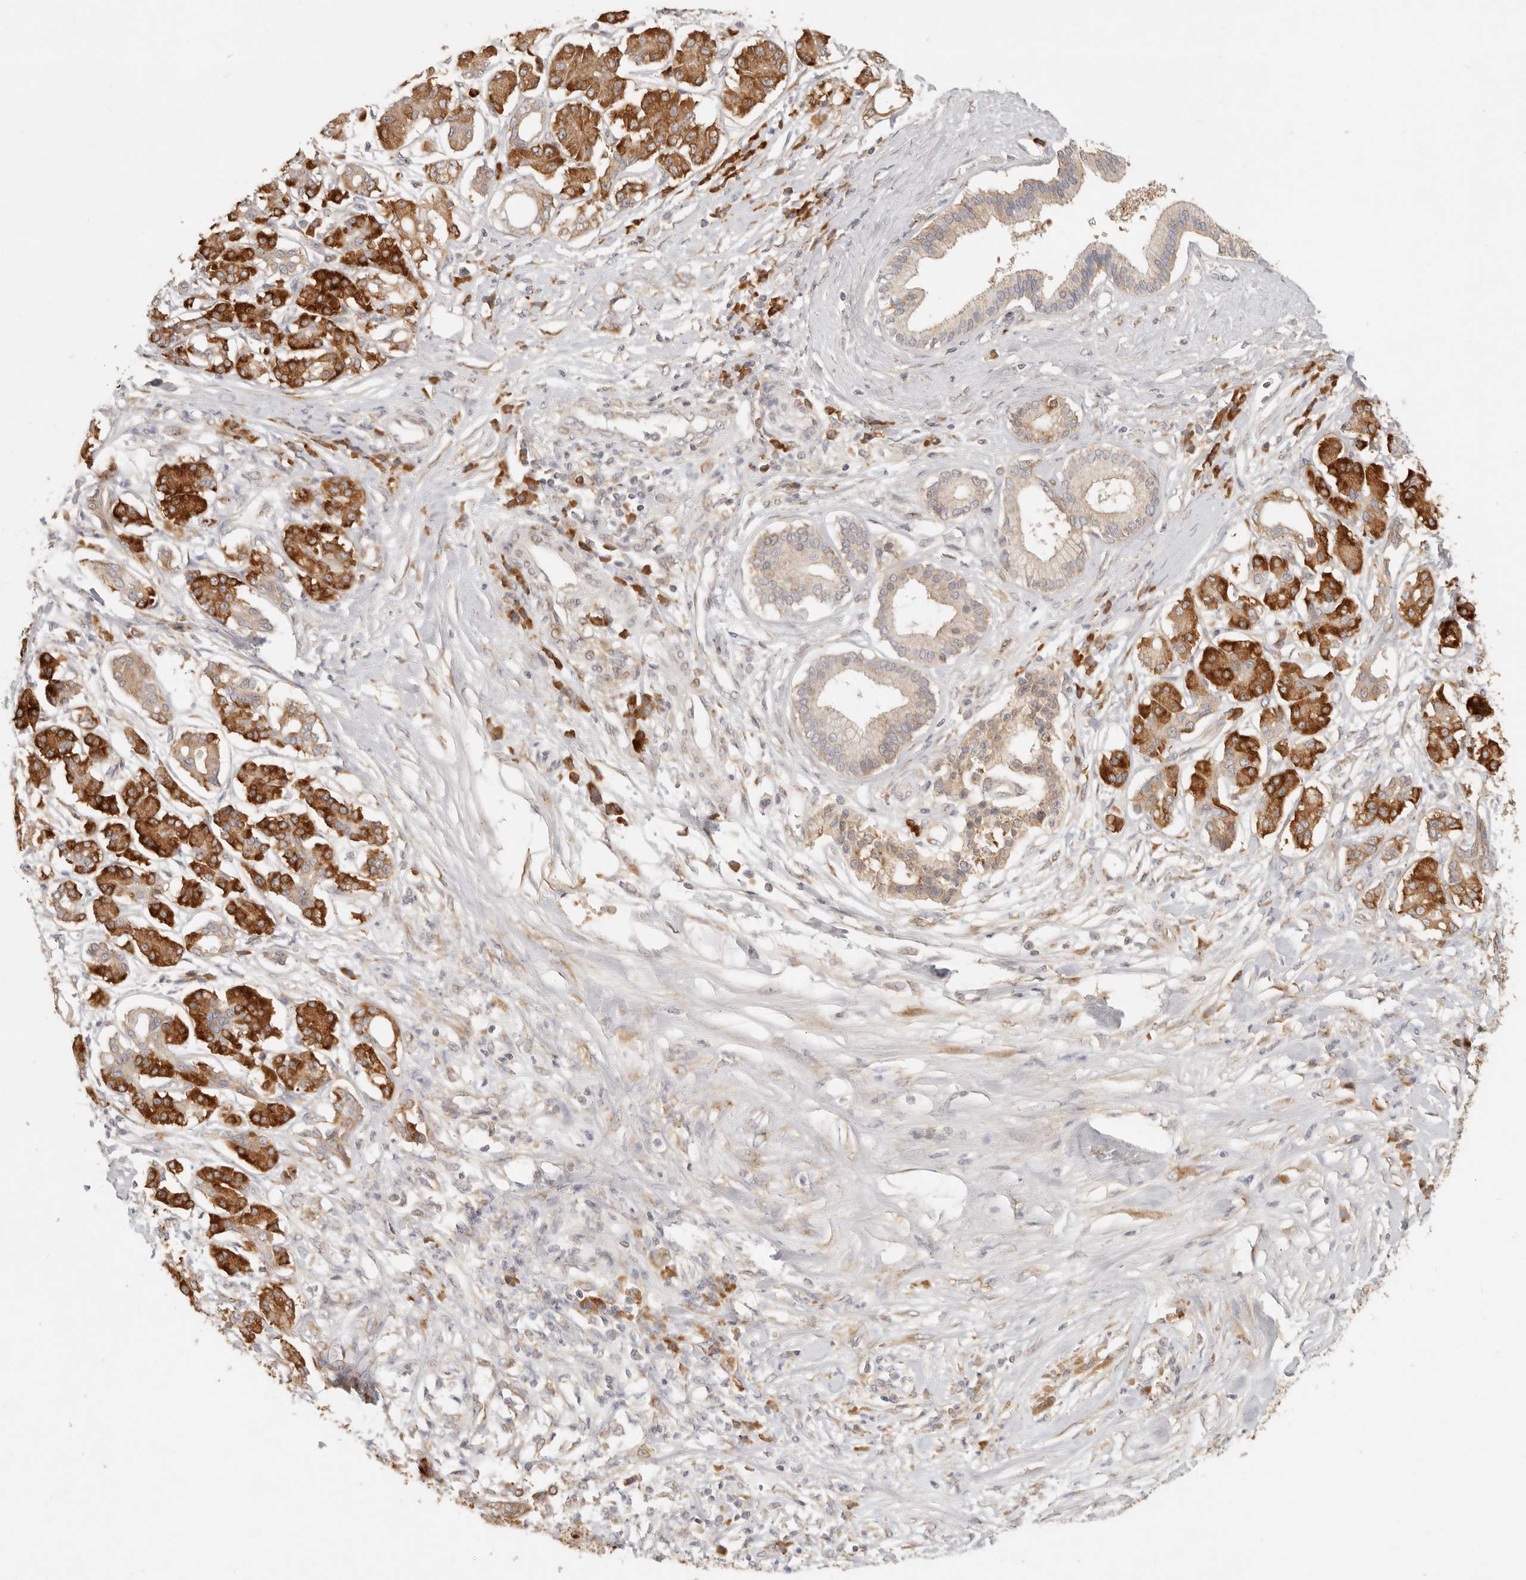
{"staining": {"intensity": "weak", "quantity": ">75%", "location": "cytoplasmic/membranous"}, "tissue": "pancreatic cancer", "cell_type": "Tumor cells", "image_type": "cancer", "snomed": [{"axis": "morphology", "description": "Adenocarcinoma, NOS"}, {"axis": "topography", "description": "Pancreas"}], "caption": "Immunohistochemistry (IHC) of pancreatic cancer exhibits low levels of weak cytoplasmic/membranous expression in about >75% of tumor cells.", "gene": "PABPC4", "patient": {"sex": "female", "age": 56}}